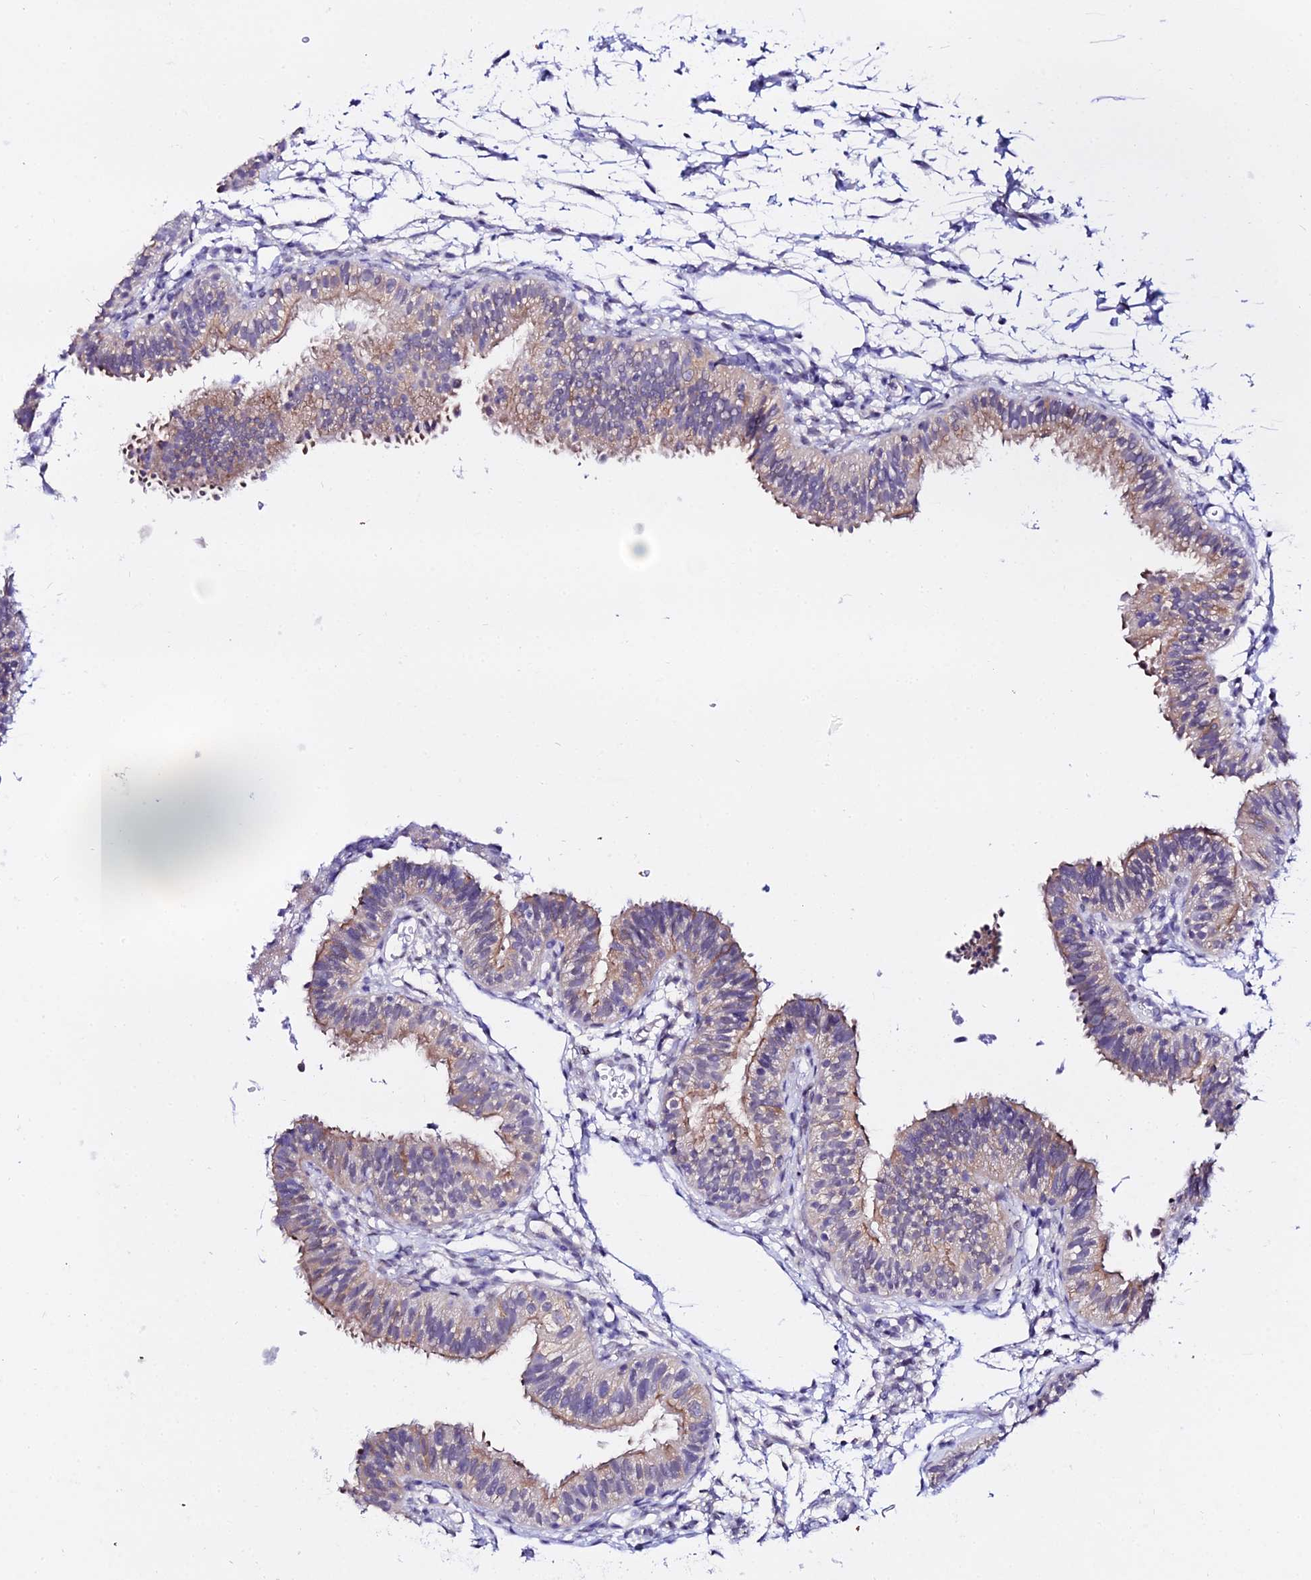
{"staining": {"intensity": "moderate", "quantity": "25%-75%", "location": "cytoplasmic/membranous"}, "tissue": "fallopian tube", "cell_type": "Glandular cells", "image_type": "normal", "snomed": [{"axis": "morphology", "description": "Normal tissue, NOS"}, {"axis": "topography", "description": "Fallopian tube"}], "caption": "This micrograph demonstrates immunohistochemistry (IHC) staining of normal human fallopian tube, with medium moderate cytoplasmic/membranous staining in approximately 25%-75% of glandular cells.", "gene": "ATG16L2", "patient": {"sex": "female", "age": 35}}